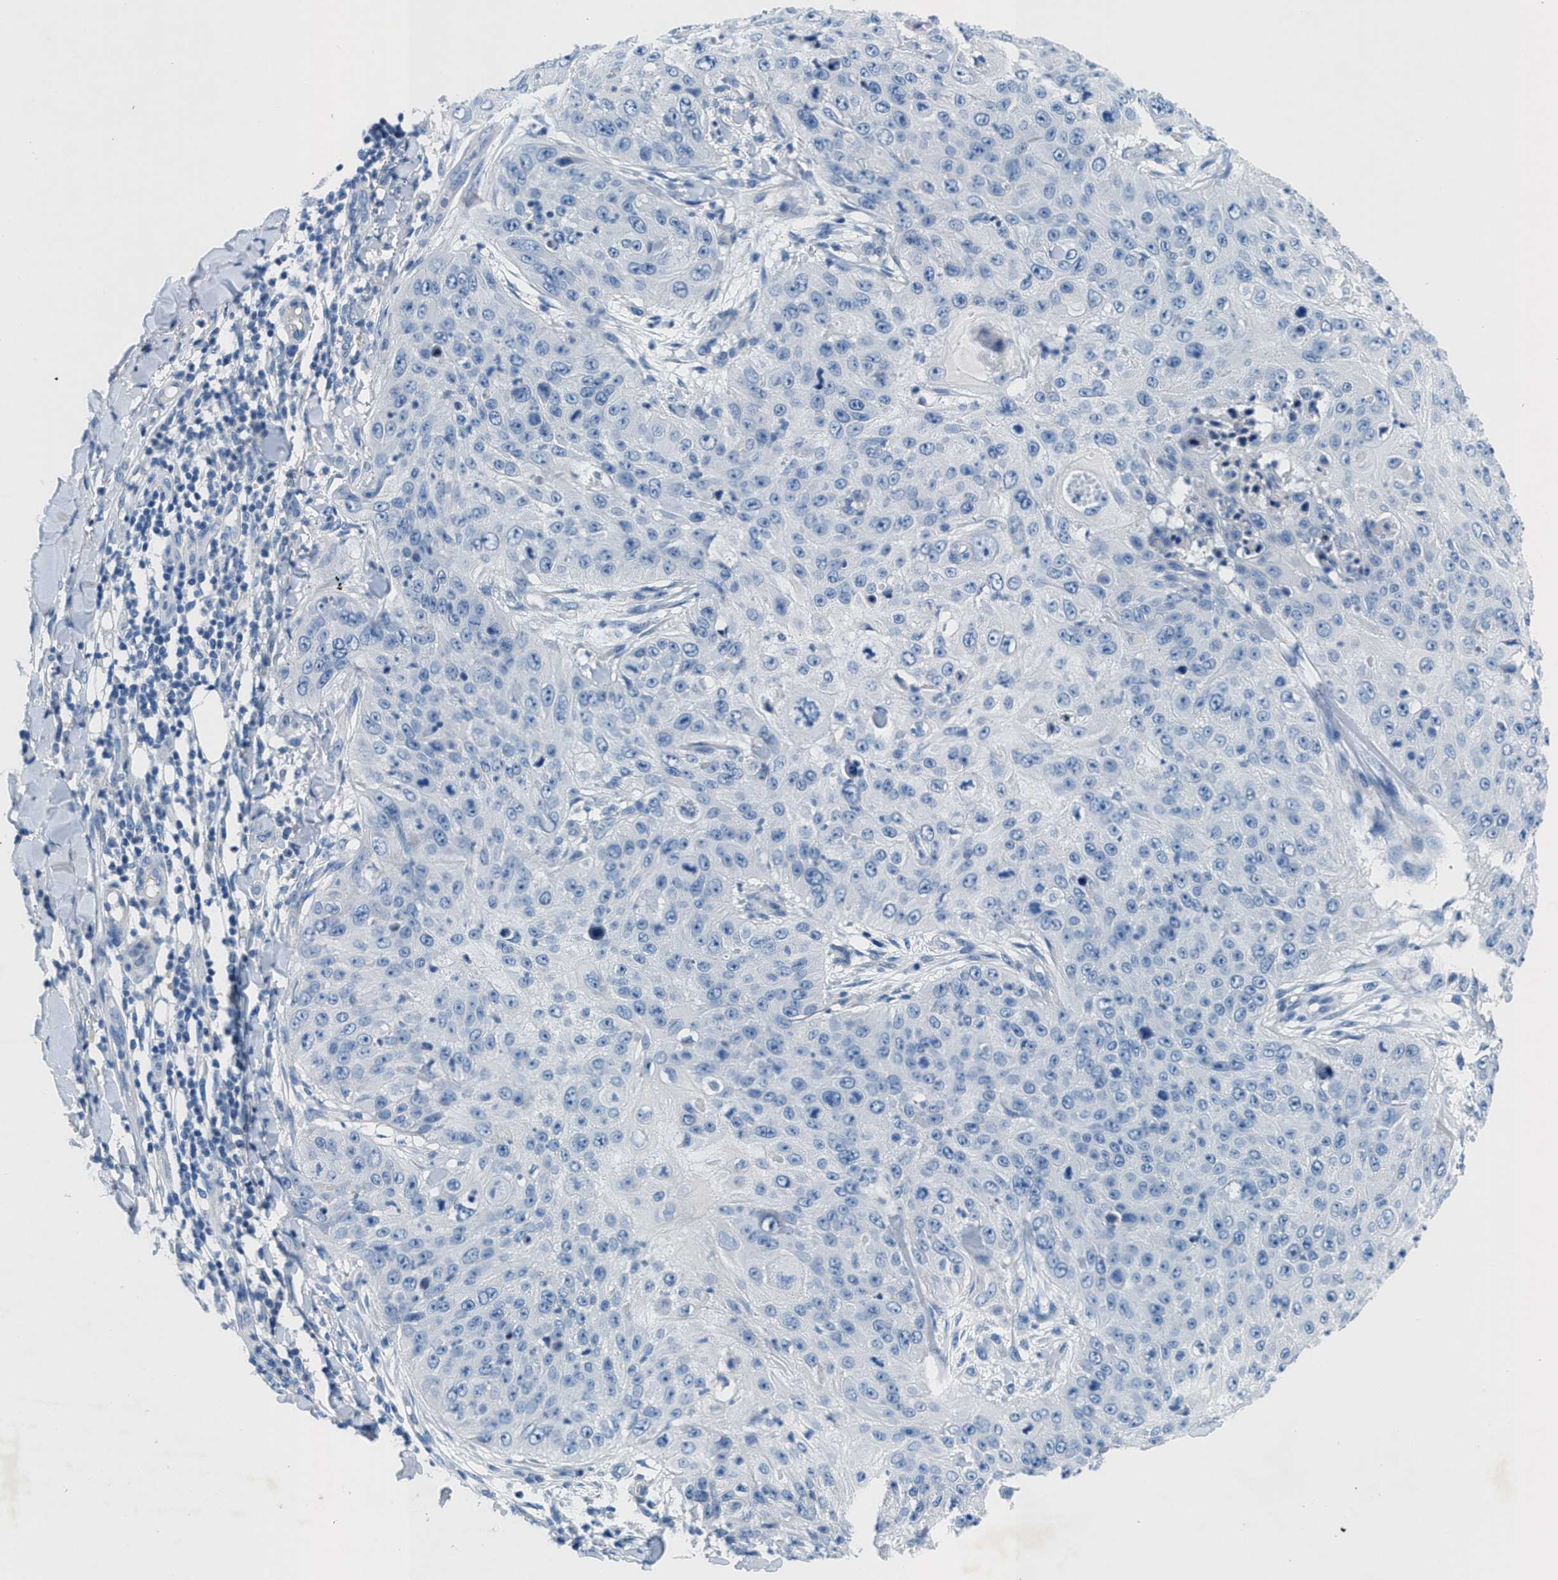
{"staining": {"intensity": "negative", "quantity": "none", "location": "none"}, "tissue": "skin cancer", "cell_type": "Tumor cells", "image_type": "cancer", "snomed": [{"axis": "morphology", "description": "Squamous cell carcinoma, NOS"}, {"axis": "topography", "description": "Skin"}], "caption": "A micrograph of squamous cell carcinoma (skin) stained for a protein exhibits no brown staining in tumor cells.", "gene": "GALNT17", "patient": {"sex": "female", "age": 80}}